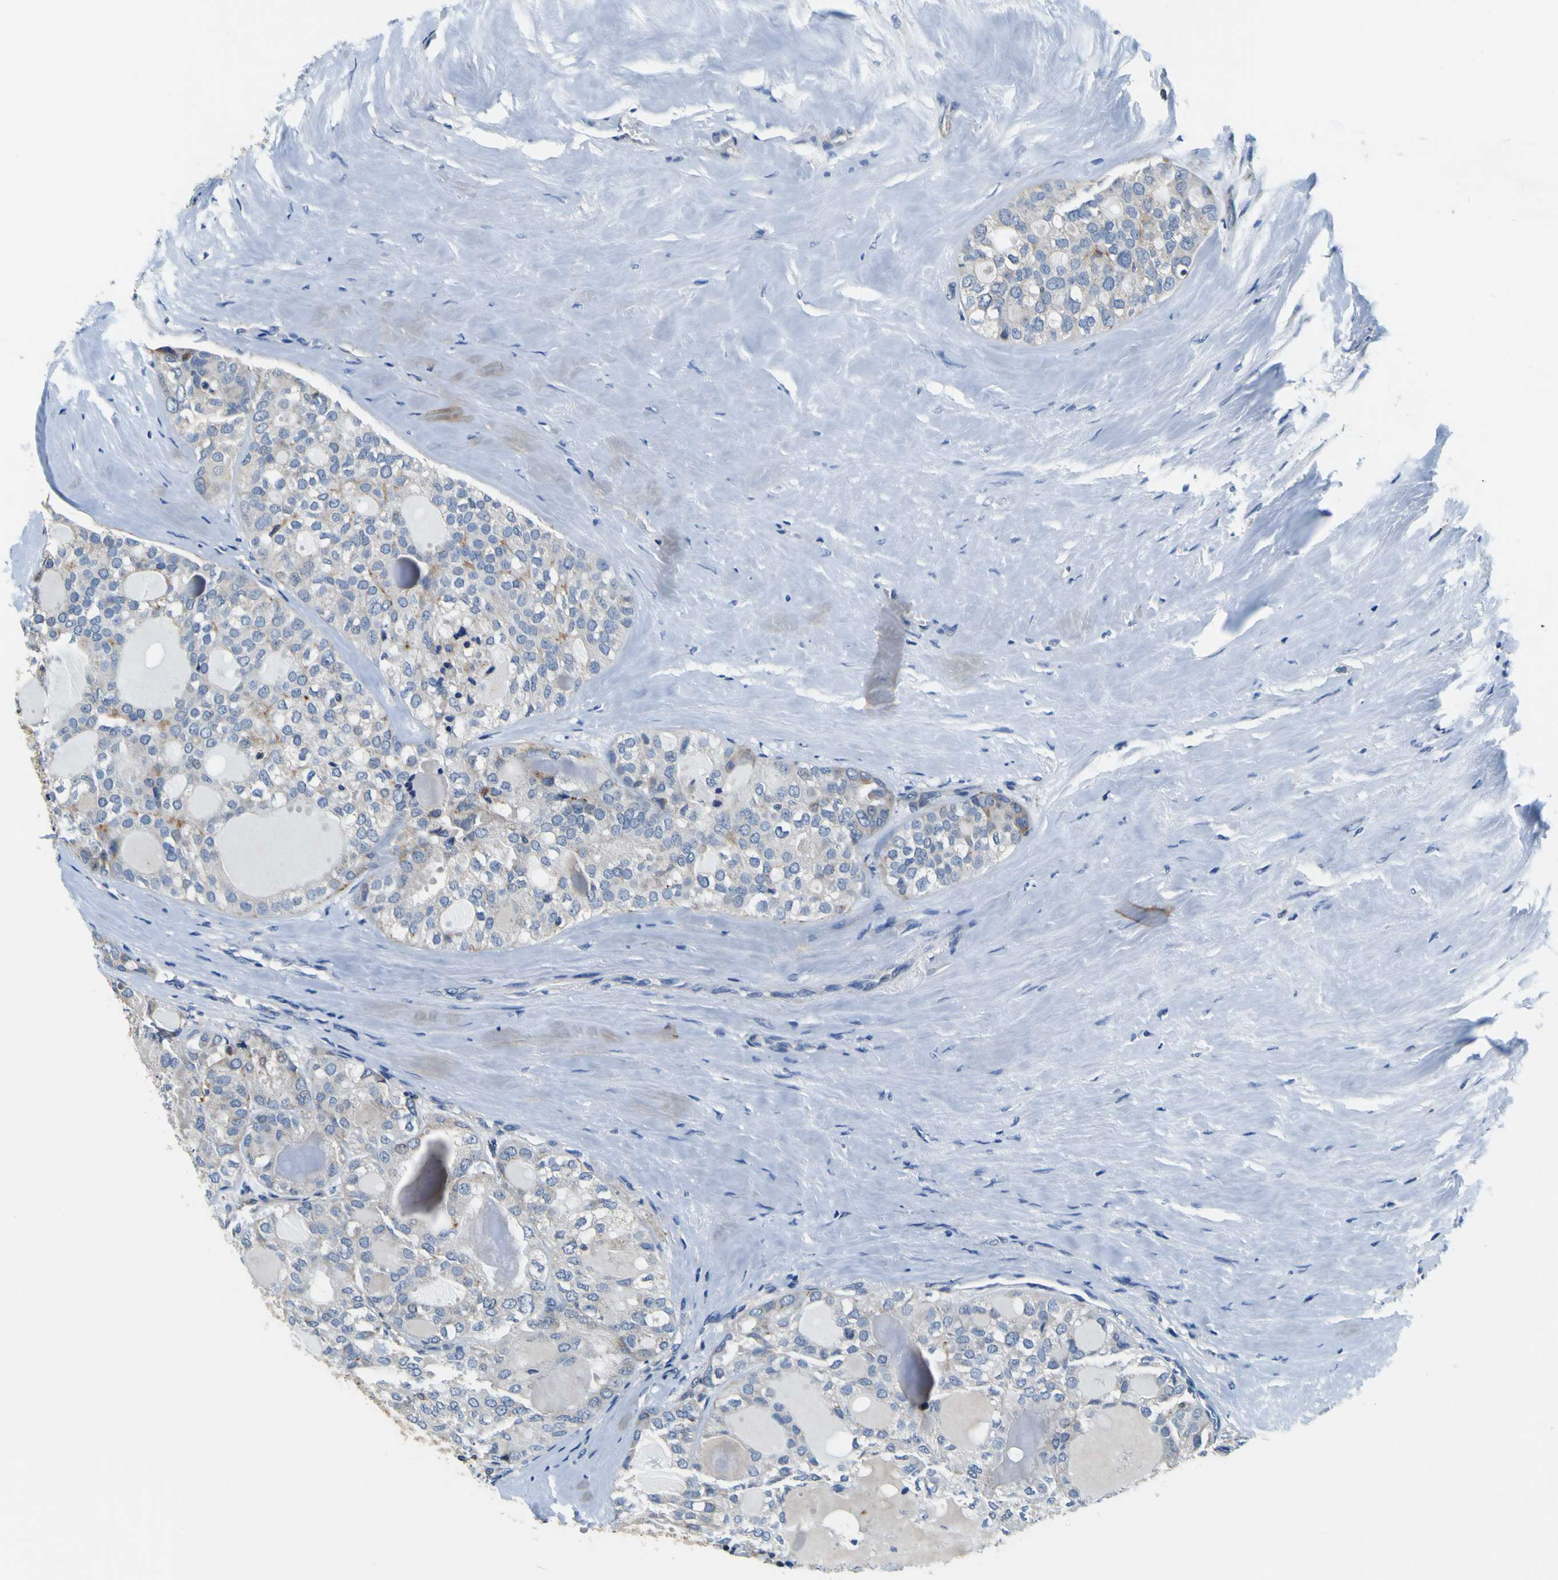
{"staining": {"intensity": "weak", "quantity": "<25%", "location": "cytoplasmic/membranous"}, "tissue": "thyroid cancer", "cell_type": "Tumor cells", "image_type": "cancer", "snomed": [{"axis": "morphology", "description": "Follicular adenoma carcinoma, NOS"}, {"axis": "topography", "description": "Thyroid gland"}], "caption": "Tumor cells are negative for brown protein staining in thyroid follicular adenoma carcinoma.", "gene": "TNIK", "patient": {"sex": "male", "age": 75}}